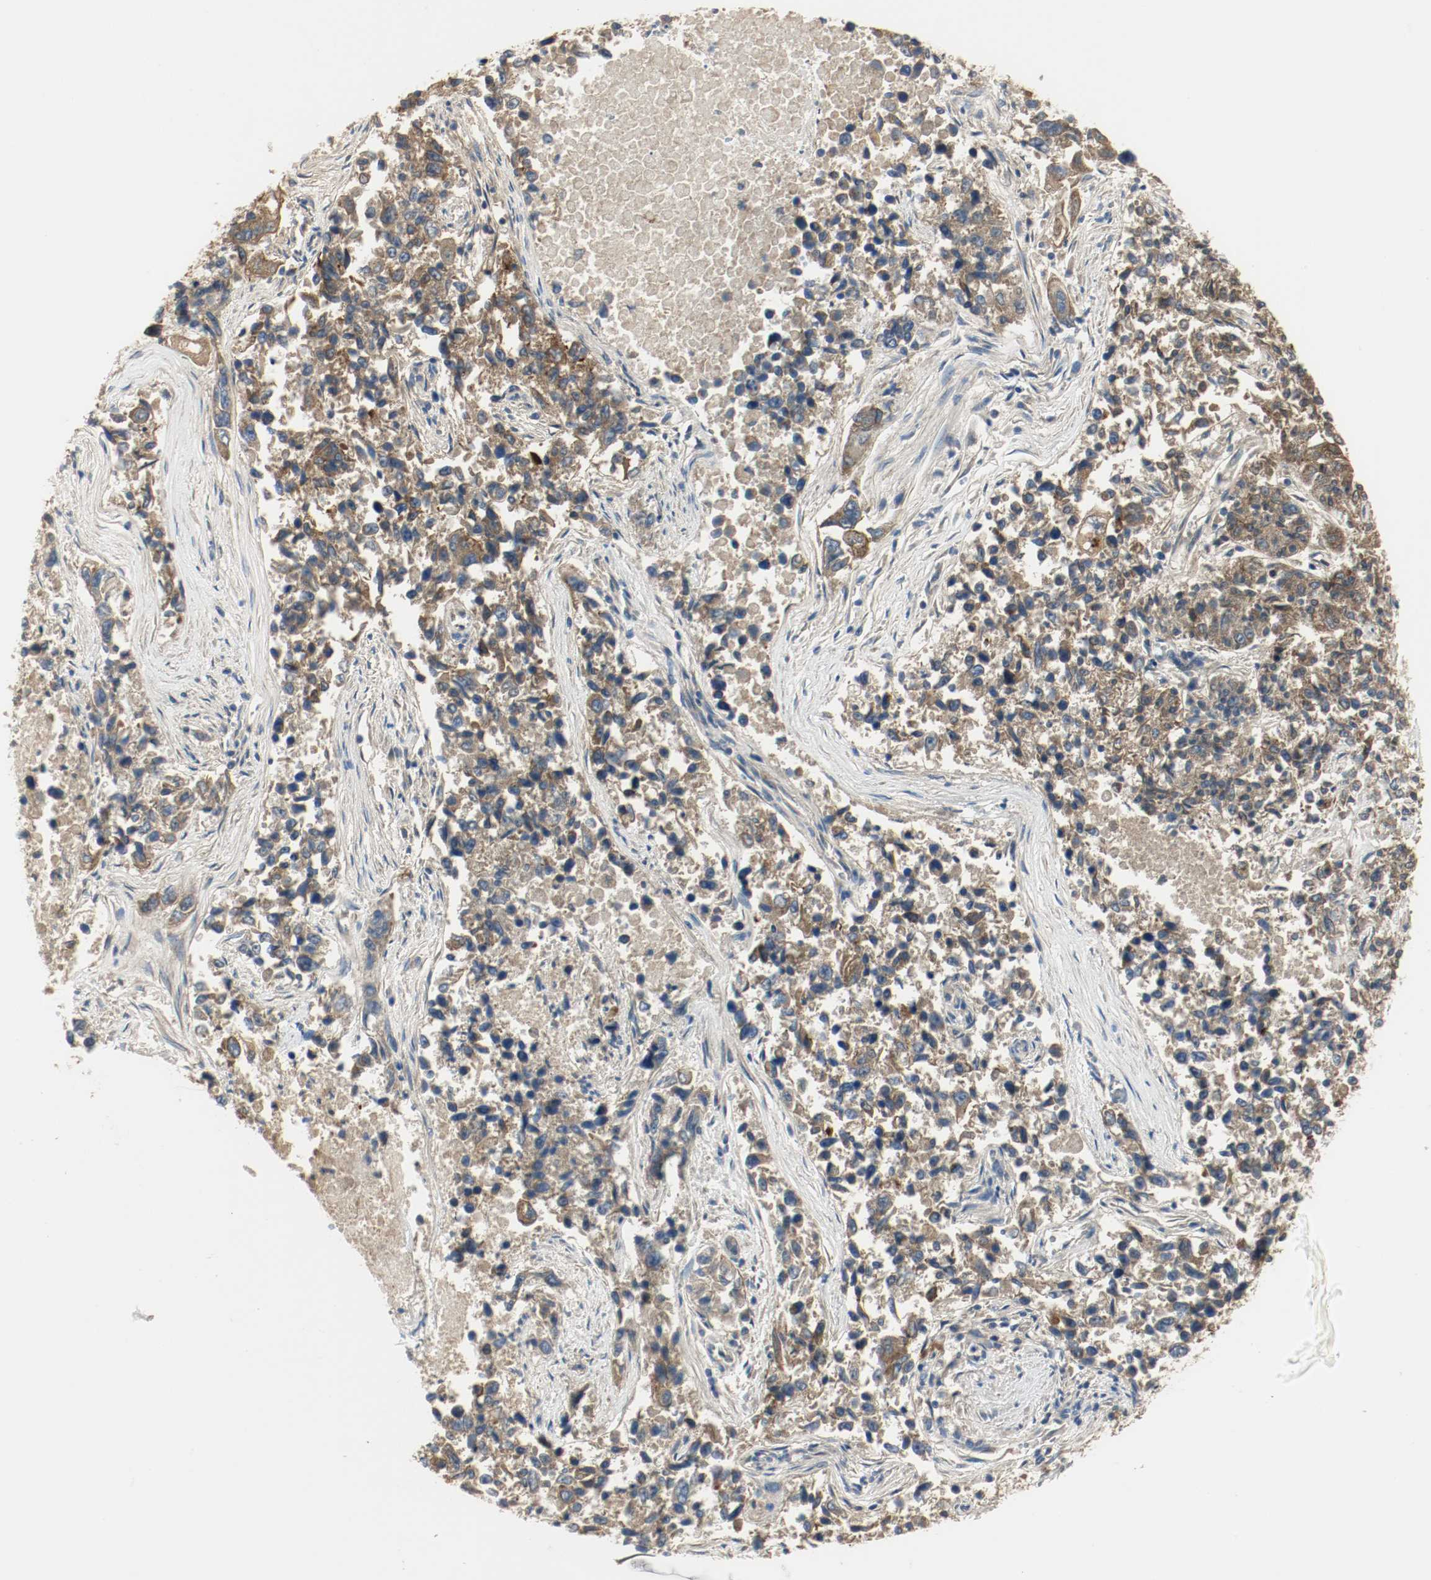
{"staining": {"intensity": "strong", "quantity": ">75%", "location": "cytoplasmic/membranous"}, "tissue": "lung cancer", "cell_type": "Tumor cells", "image_type": "cancer", "snomed": [{"axis": "morphology", "description": "Adenocarcinoma, NOS"}, {"axis": "topography", "description": "Lung"}], "caption": "This photomicrograph demonstrates immunohistochemistry (IHC) staining of human adenocarcinoma (lung), with high strong cytoplasmic/membranous staining in about >75% of tumor cells.", "gene": "MELTF", "patient": {"sex": "male", "age": 84}}